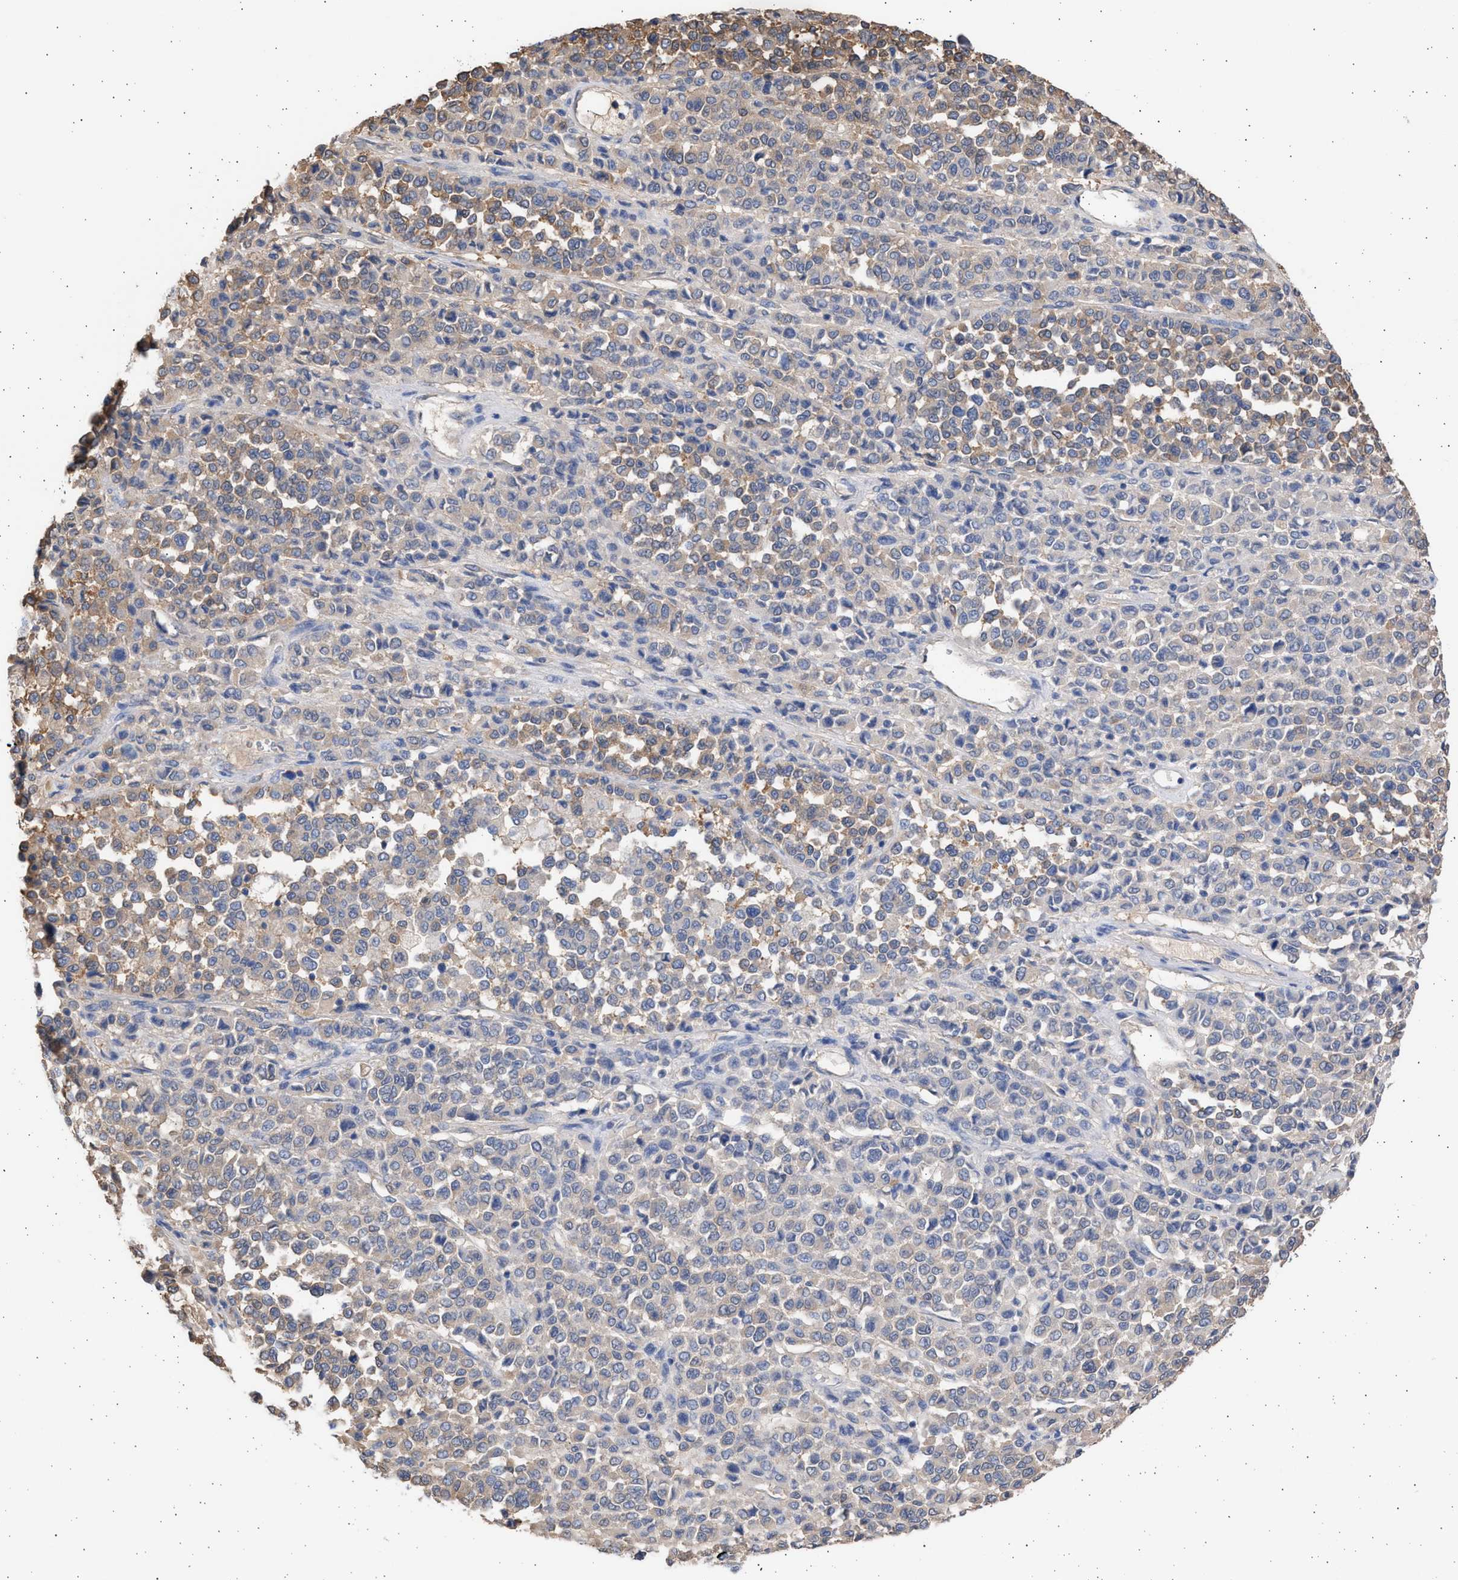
{"staining": {"intensity": "weak", "quantity": "25%-75%", "location": "cytoplasmic/membranous"}, "tissue": "melanoma", "cell_type": "Tumor cells", "image_type": "cancer", "snomed": [{"axis": "morphology", "description": "Malignant melanoma, Metastatic site"}, {"axis": "topography", "description": "Pancreas"}], "caption": "An image of malignant melanoma (metastatic site) stained for a protein exhibits weak cytoplasmic/membranous brown staining in tumor cells.", "gene": "ALDOC", "patient": {"sex": "female", "age": 30}}